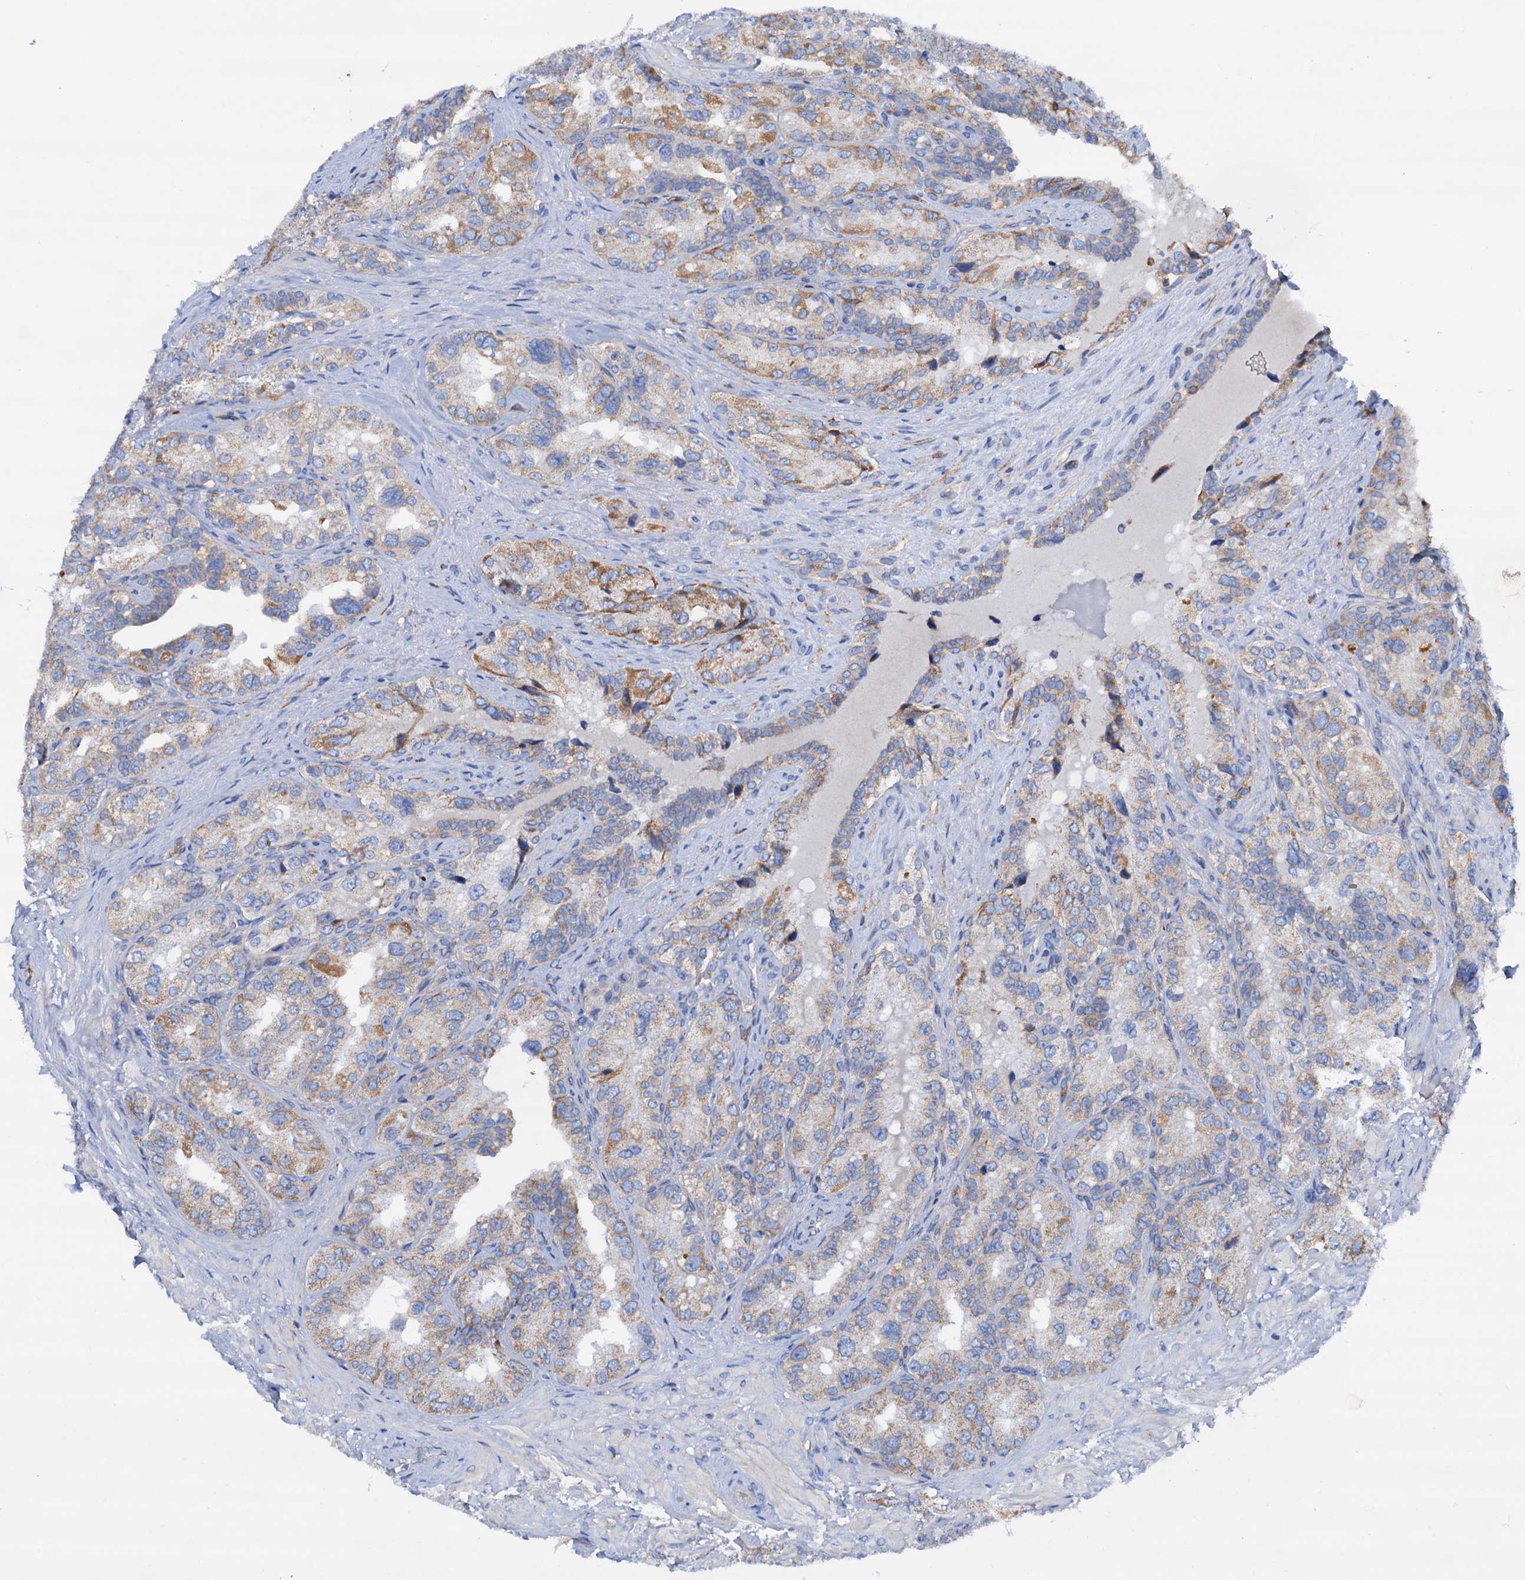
{"staining": {"intensity": "moderate", "quantity": "<25%", "location": "cytoplasmic/membranous"}, "tissue": "seminal vesicle", "cell_type": "Glandular cells", "image_type": "normal", "snomed": [{"axis": "morphology", "description": "Normal tissue, NOS"}, {"axis": "topography", "description": "Seminal veicle"}, {"axis": "topography", "description": "Peripheral nerve tissue"}], "caption": "This is a histology image of immunohistochemistry (IHC) staining of unremarkable seminal vesicle, which shows moderate expression in the cytoplasmic/membranous of glandular cells.", "gene": "RASSF9", "patient": {"sex": "male", "age": 67}}